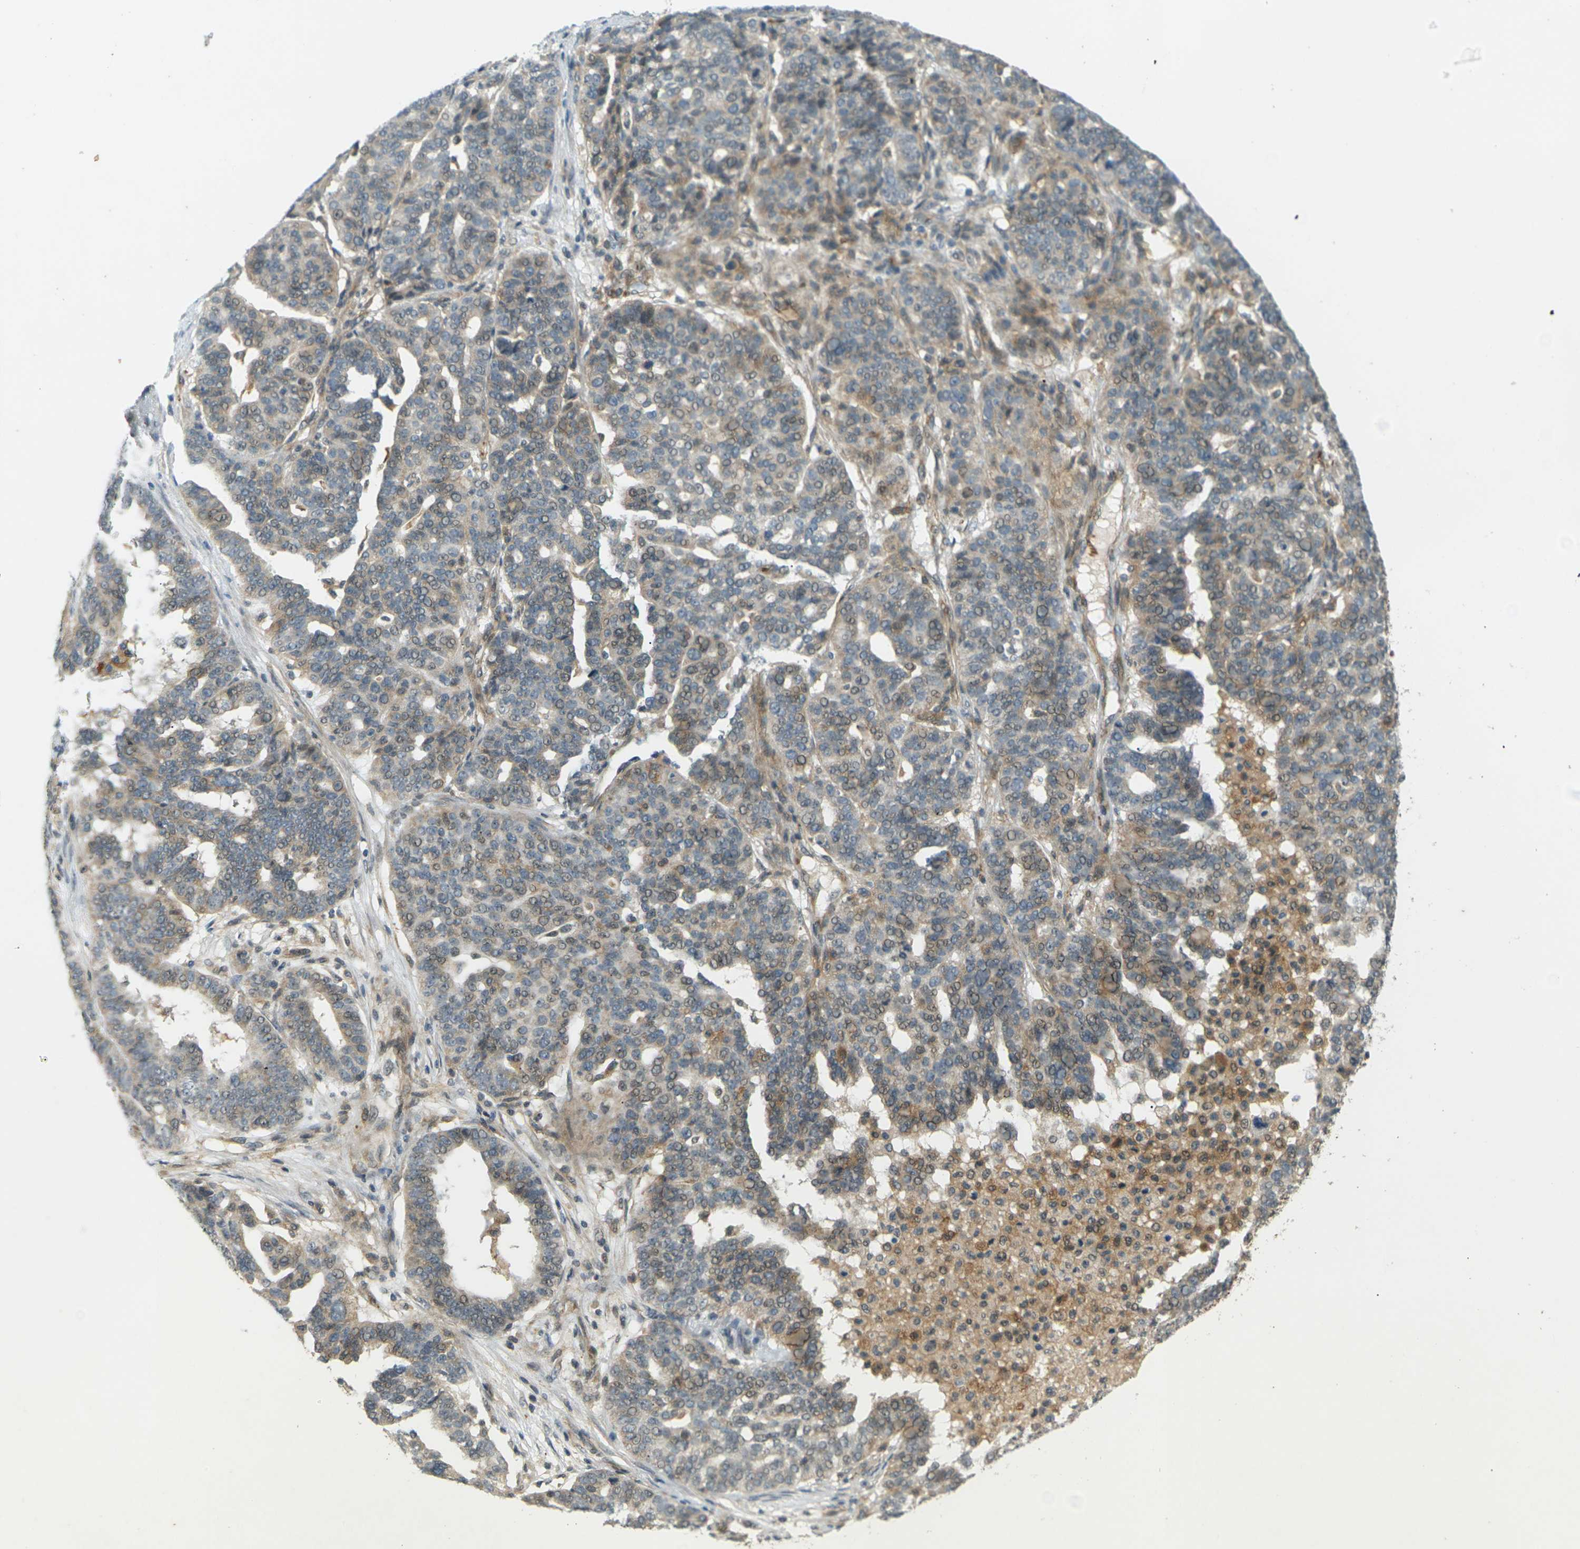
{"staining": {"intensity": "weak", "quantity": ">75%", "location": "cytoplasmic/membranous"}, "tissue": "ovarian cancer", "cell_type": "Tumor cells", "image_type": "cancer", "snomed": [{"axis": "morphology", "description": "Cystadenocarcinoma, serous, NOS"}, {"axis": "topography", "description": "Ovary"}], "caption": "IHC staining of ovarian cancer, which reveals low levels of weak cytoplasmic/membranous staining in about >75% of tumor cells indicating weak cytoplasmic/membranous protein staining. The staining was performed using DAB (3,3'-diaminobenzidine) (brown) for protein detection and nuclei were counterstained in hematoxylin (blue).", "gene": "SOCS6", "patient": {"sex": "female", "age": 59}}